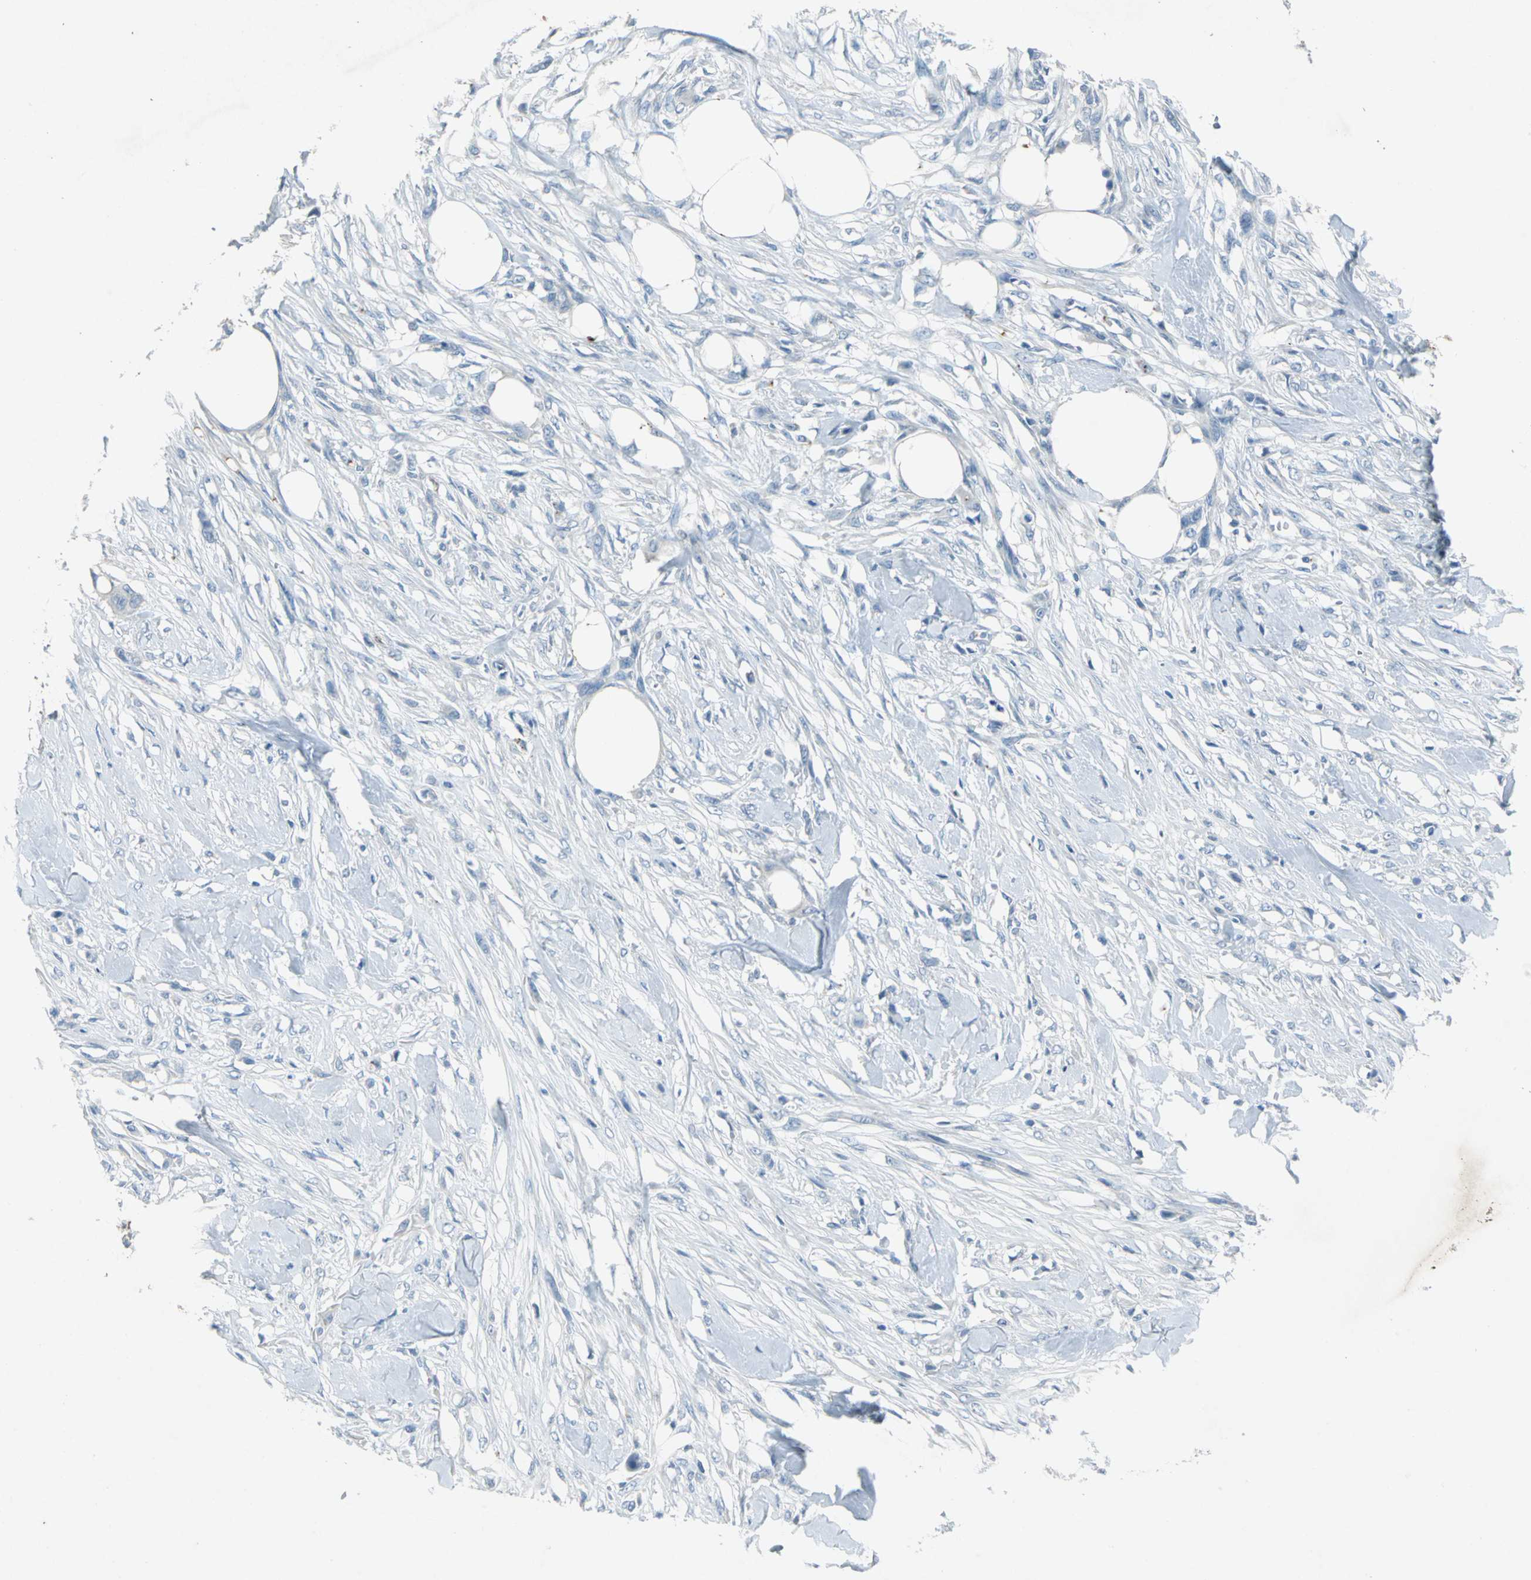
{"staining": {"intensity": "negative", "quantity": "none", "location": "none"}, "tissue": "skin cancer", "cell_type": "Tumor cells", "image_type": "cancer", "snomed": [{"axis": "morphology", "description": "Normal tissue, NOS"}, {"axis": "morphology", "description": "Squamous cell carcinoma, NOS"}, {"axis": "topography", "description": "Skin"}], "caption": "DAB (3,3'-diaminobenzidine) immunohistochemical staining of squamous cell carcinoma (skin) shows no significant positivity in tumor cells.", "gene": "PTGDS", "patient": {"sex": "female", "age": 59}}